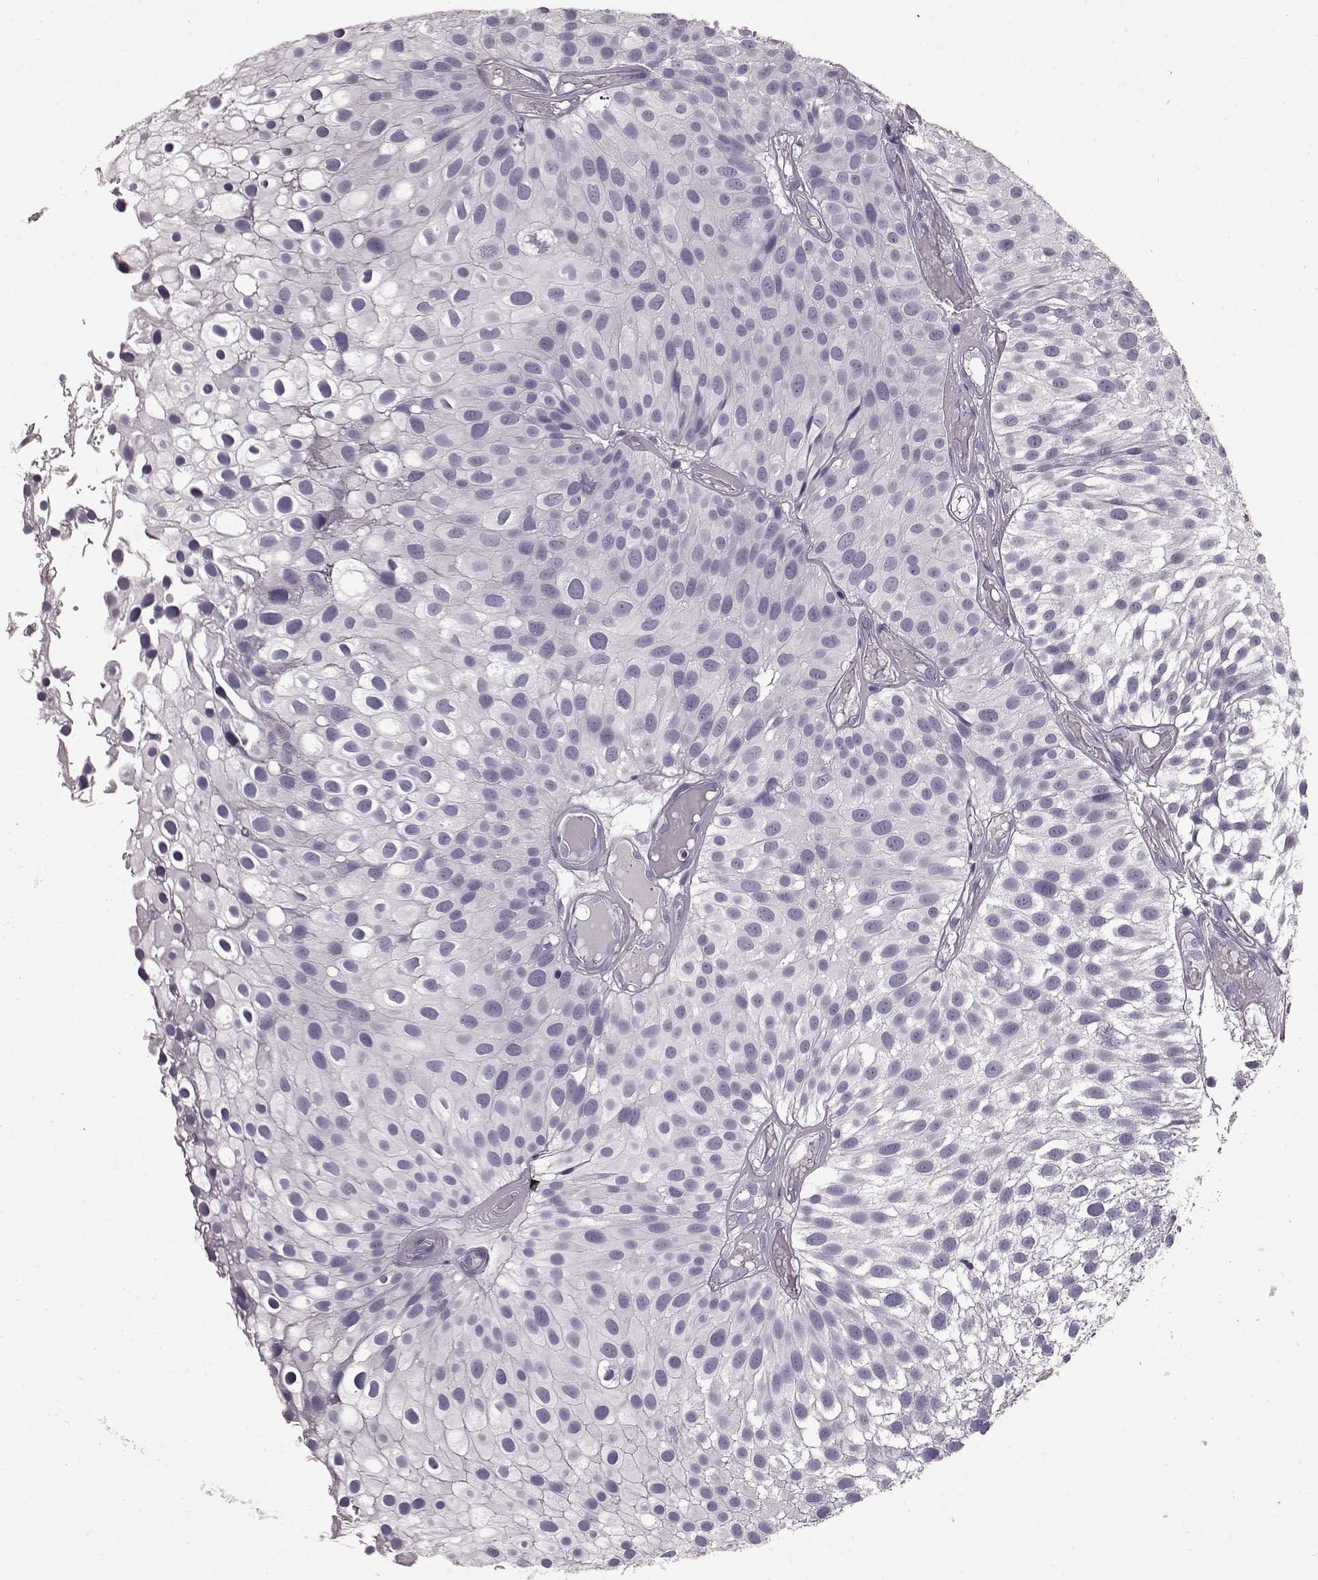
{"staining": {"intensity": "negative", "quantity": "none", "location": "none"}, "tissue": "urothelial cancer", "cell_type": "Tumor cells", "image_type": "cancer", "snomed": [{"axis": "morphology", "description": "Urothelial carcinoma, Low grade"}, {"axis": "topography", "description": "Urinary bladder"}], "caption": "DAB immunohistochemical staining of low-grade urothelial carcinoma displays no significant positivity in tumor cells.", "gene": "TCHHL1", "patient": {"sex": "male", "age": 79}}